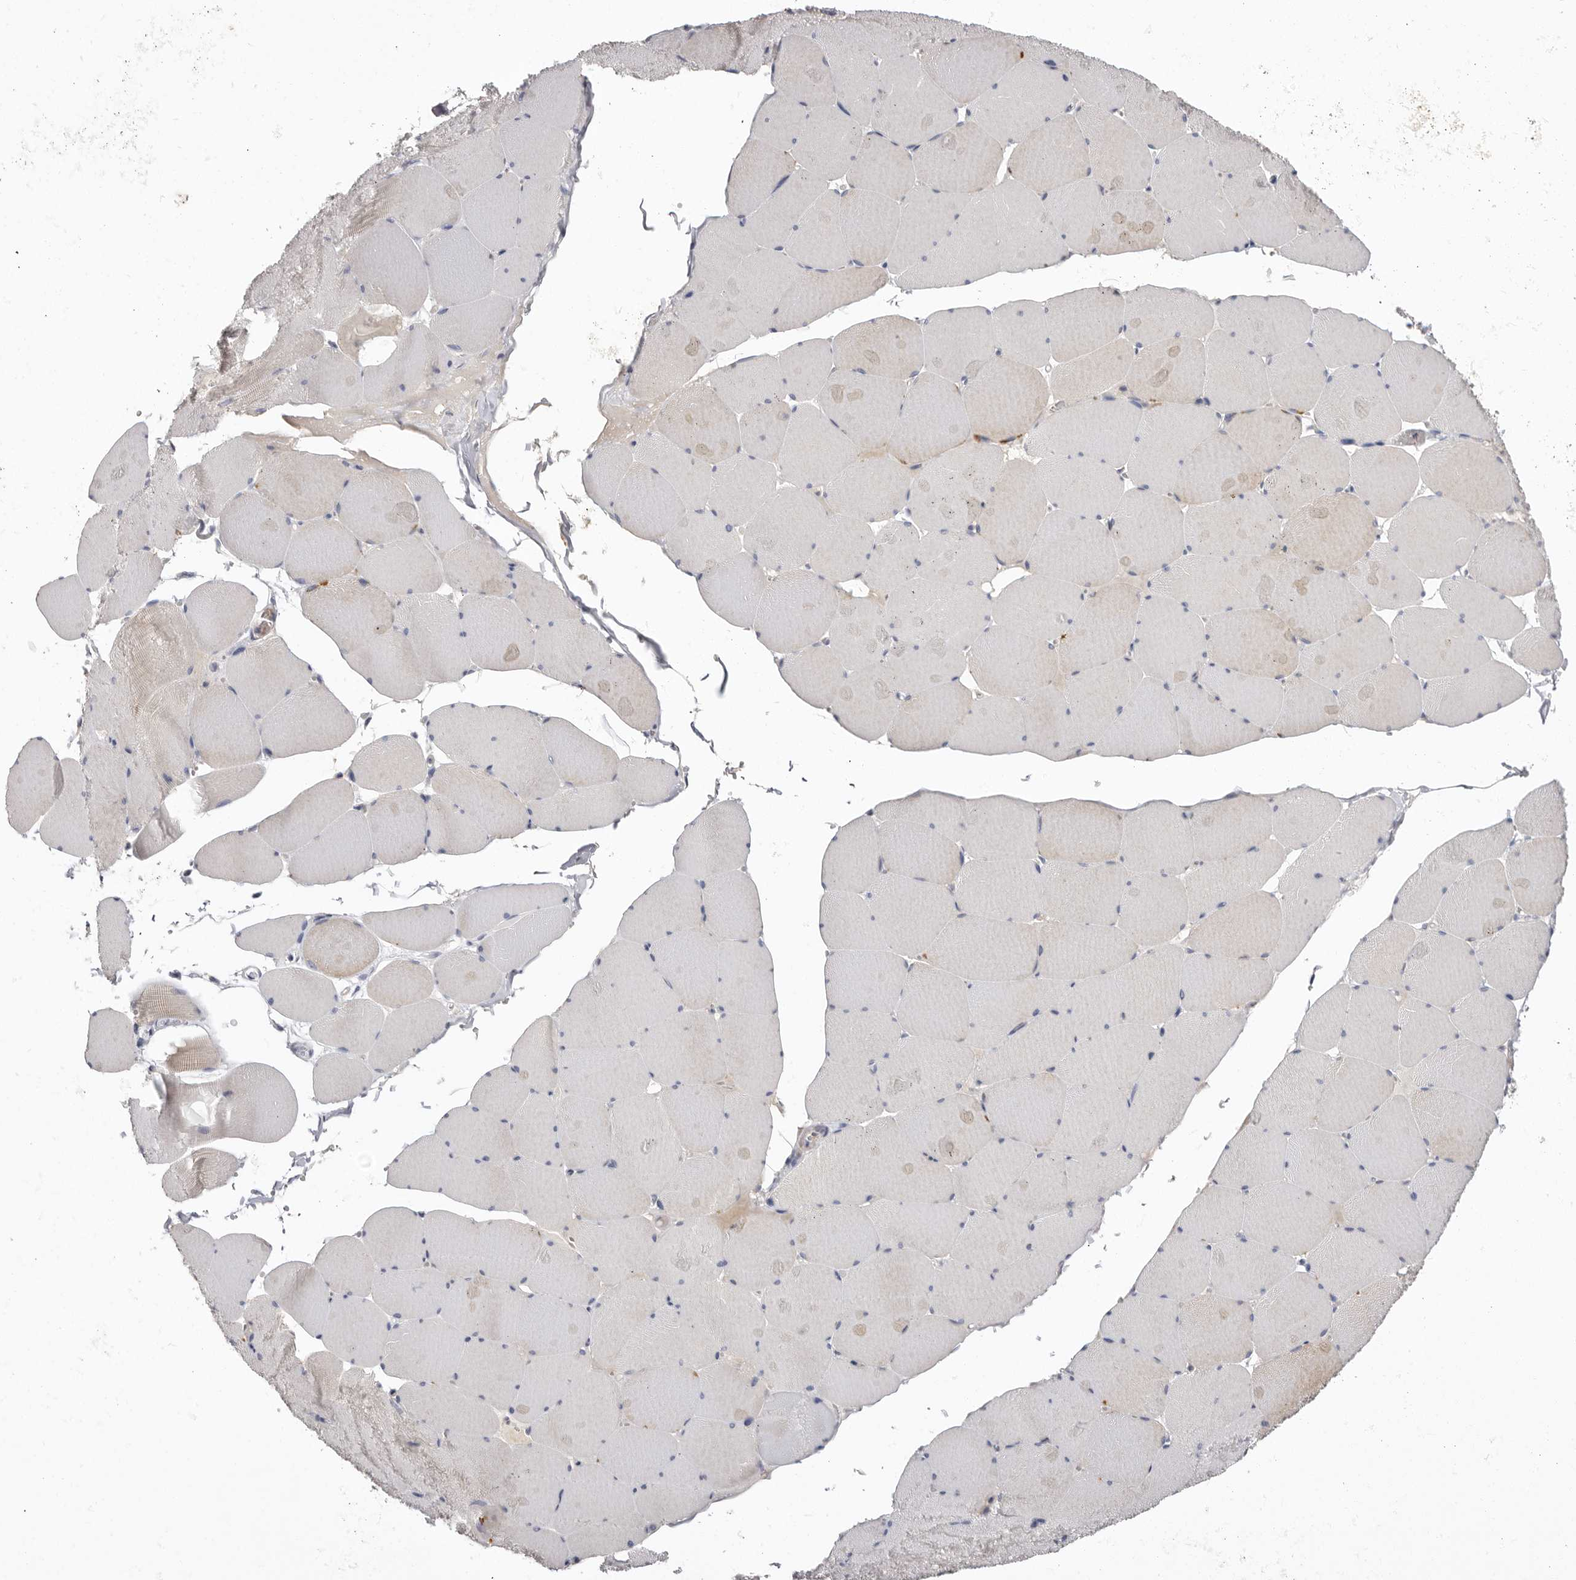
{"staining": {"intensity": "moderate", "quantity": "<25%", "location": "cytoplasmic/membranous"}, "tissue": "skeletal muscle", "cell_type": "Myocytes", "image_type": "normal", "snomed": [{"axis": "morphology", "description": "Normal tissue, NOS"}, {"axis": "topography", "description": "Skeletal muscle"}, {"axis": "topography", "description": "Head-Neck"}], "caption": "Protein expression analysis of normal skeletal muscle shows moderate cytoplasmic/membranous positivity in approximately <25% of myocytes. The protein of interest is stained brown, and the nuclei are stained in blue (DAB (3,3'-diaminobenzidine) IHC with brightfield microscopy, high magnification).", "gene": "S1PR5", "patient": {"sex": "male", "age": 66}}